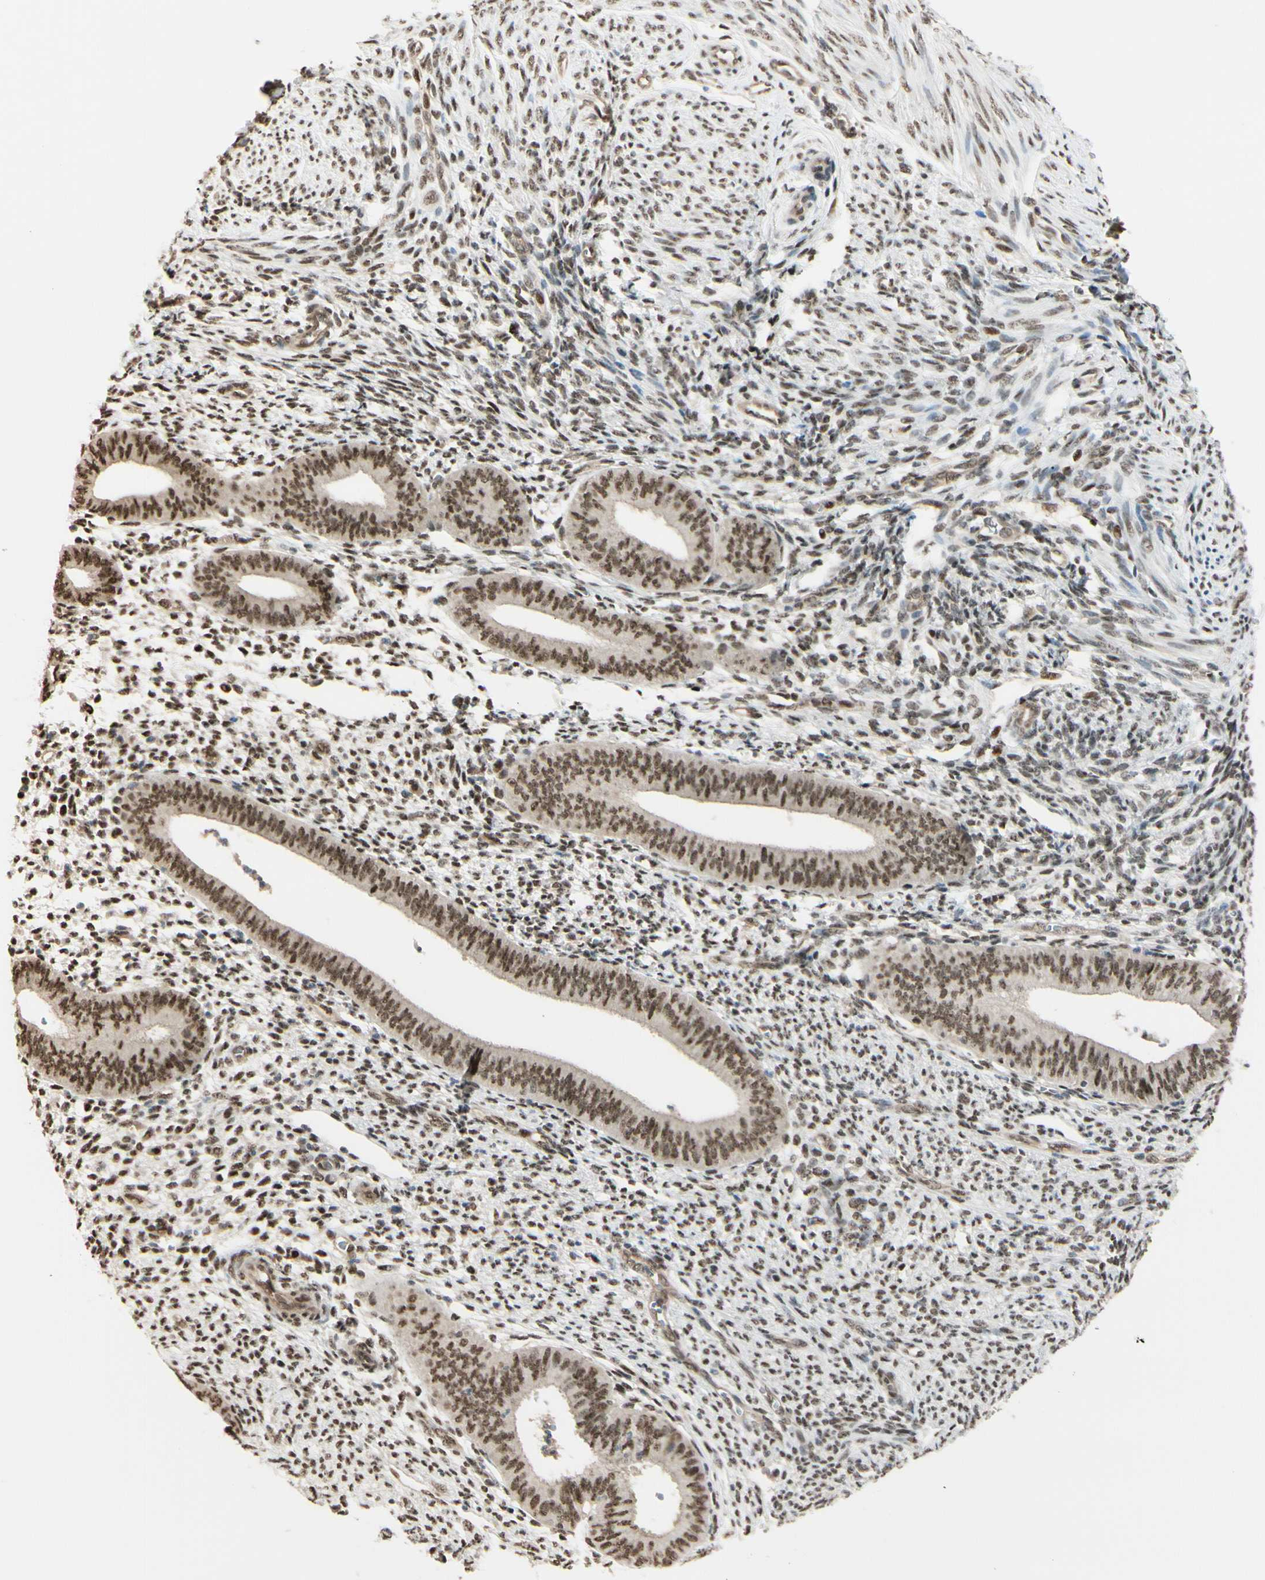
{"staining": {"intensity": "moderate", "quantity": ">75%", "location": "nuclear"}, "tissue": "endometrium", "cell_type": "Cells in endometrial stroma", "image_type": "normal", "snomed": [{"axis": "morphology", "description": "Normal tissue, NOS"}, {"axis": "topography", "description": "Endometrium"}], "caption": "IHC image of unremarkable endometrium: endometrium stained using immunohistochemistry (IHC) shows medium levels of moderate protein expression localized specifically in the nuclear of cells in endometrial stroma, appearing as a nuclear brown color.", "gene": "SUFU", "patient": {"sex": "female", "age": 35}}